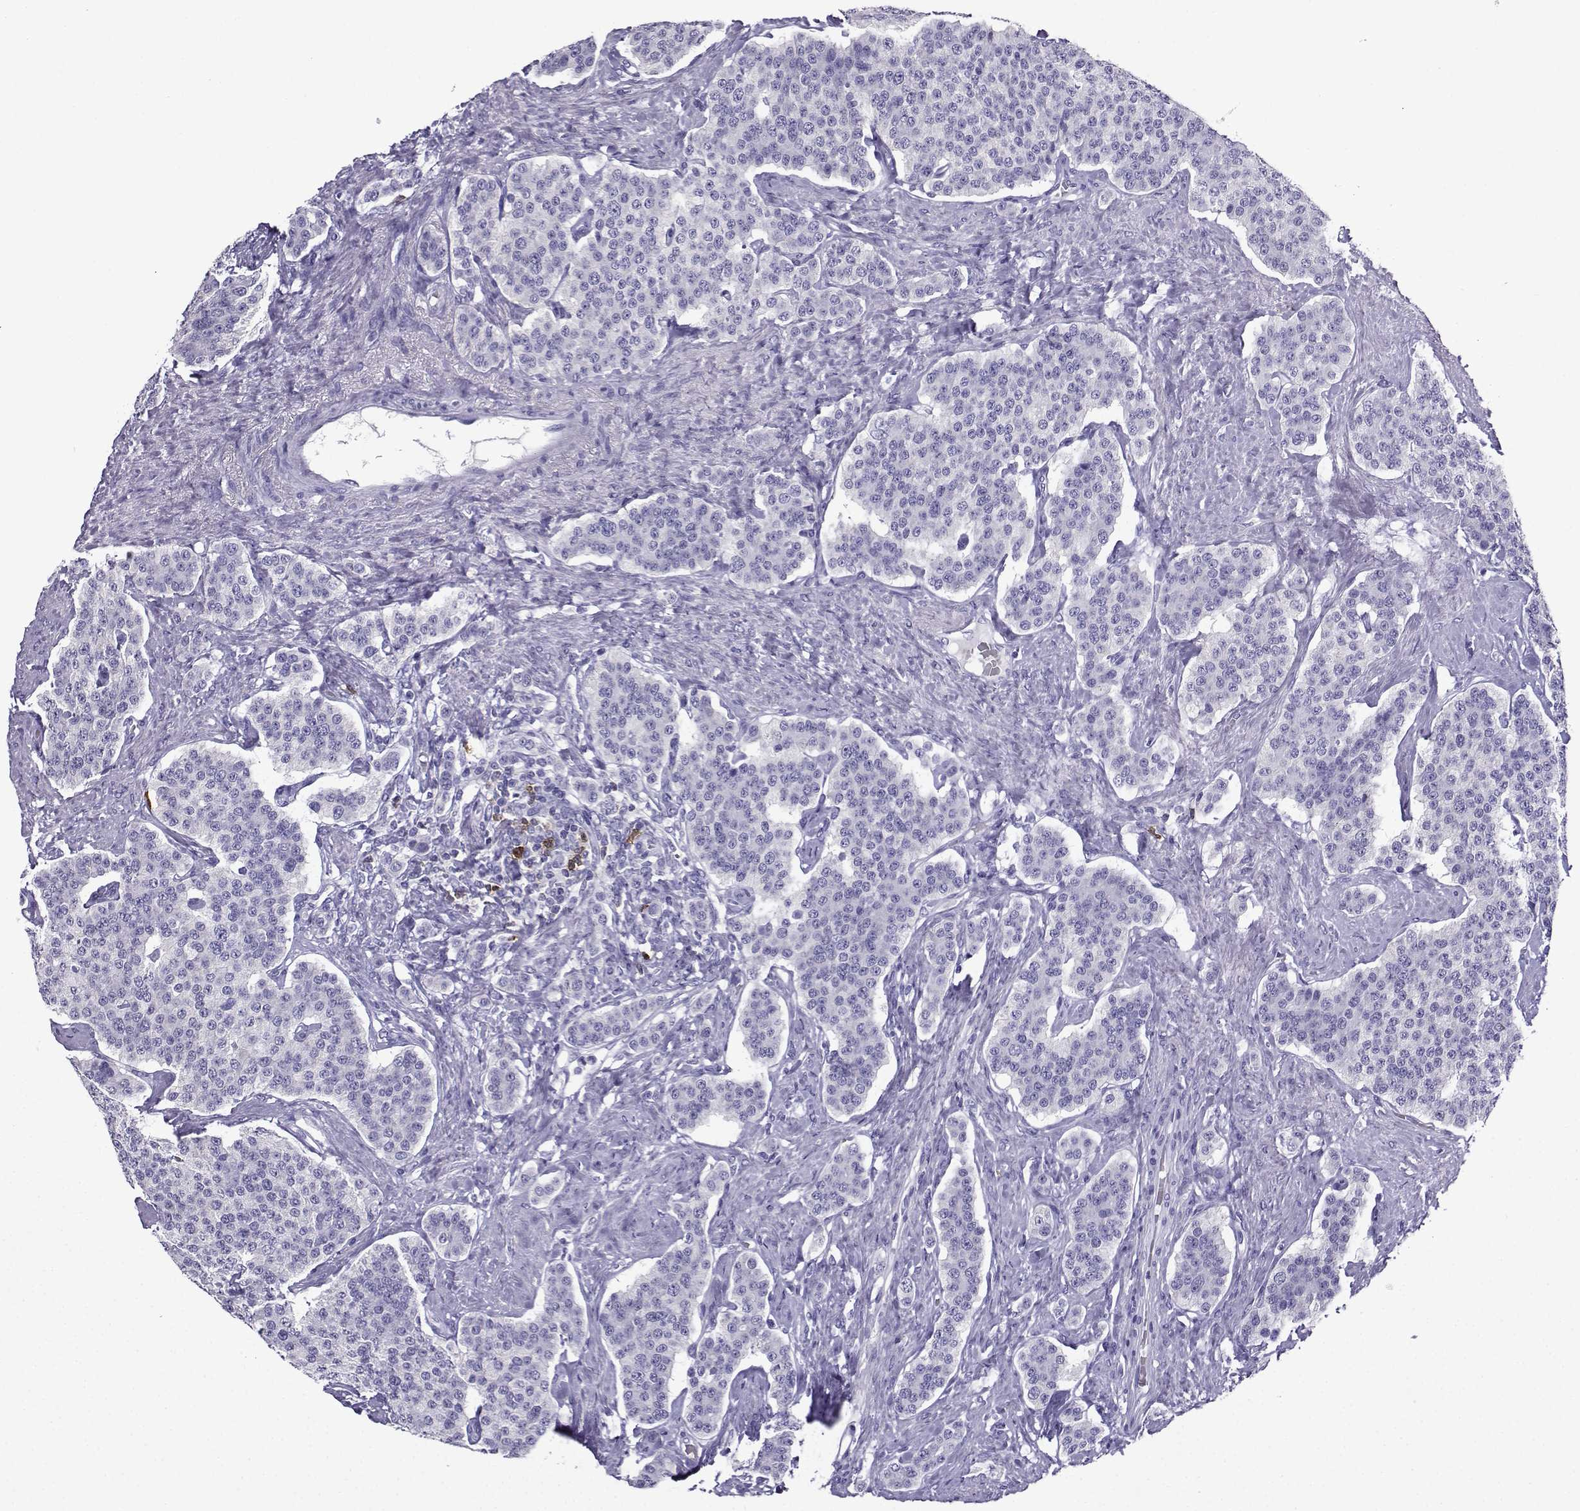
{"staining": {"intensity": "negative", "quantity": "none", "location": "none"}, "tissue": "carcinoid", "cell_type": "Tumor cells", "image_type": "cancer", "snomed": [{"axis": "morphology", "description": "Carcinoid, malignant, NOS"}, {"axis": "topography", "description": "Small intestine"}], "caption": "Tumor cells are negative for brown protein staining in carcinoid (malignant).", "gene": "LINGO1", "patient": {"sex": "female", "age": 58}}